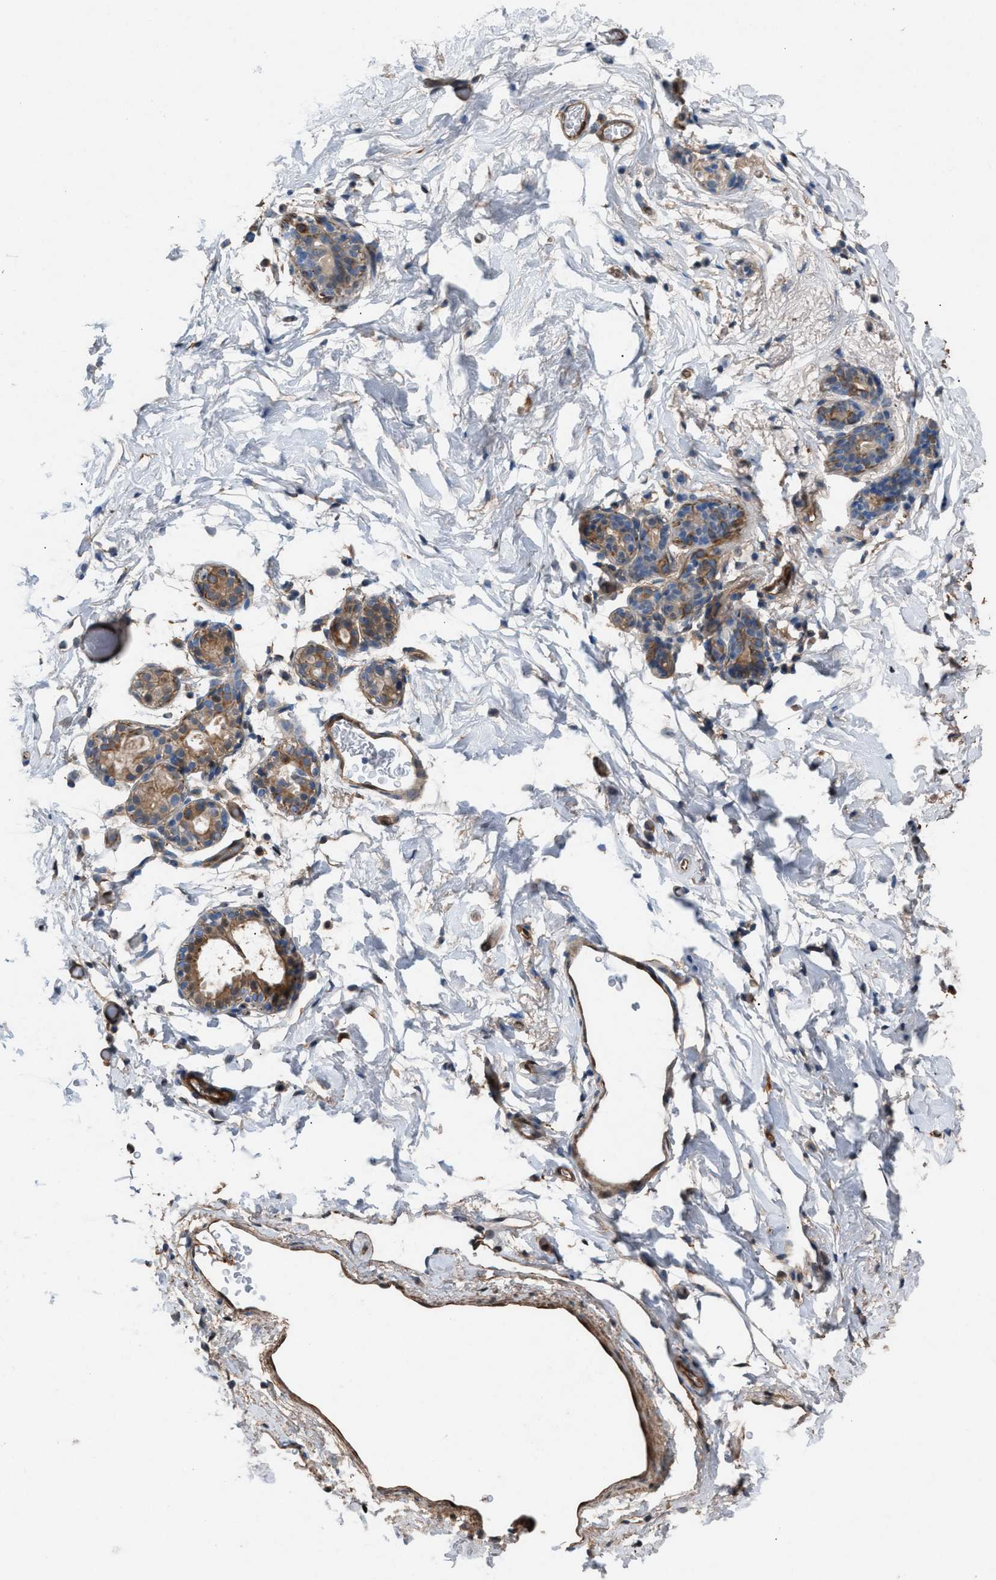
{"staining": {"intensity": "negative", "quantity": "none", "location": "none"}, "tissue": "breast", "cell_type": "Adipocytes", "image_type": "normal", "snomed": [{"axis": "morphology", "description": "Normal tissue, NOS"}, {"axis": "topography", "description": "Breast"}], "caption": "IHC image of benign breast: breast stained with DAB demonstrates no significant protein positivity in adipocytes.", "gene": "TPK1", "patient": {"sex": "female", "age": 62}}